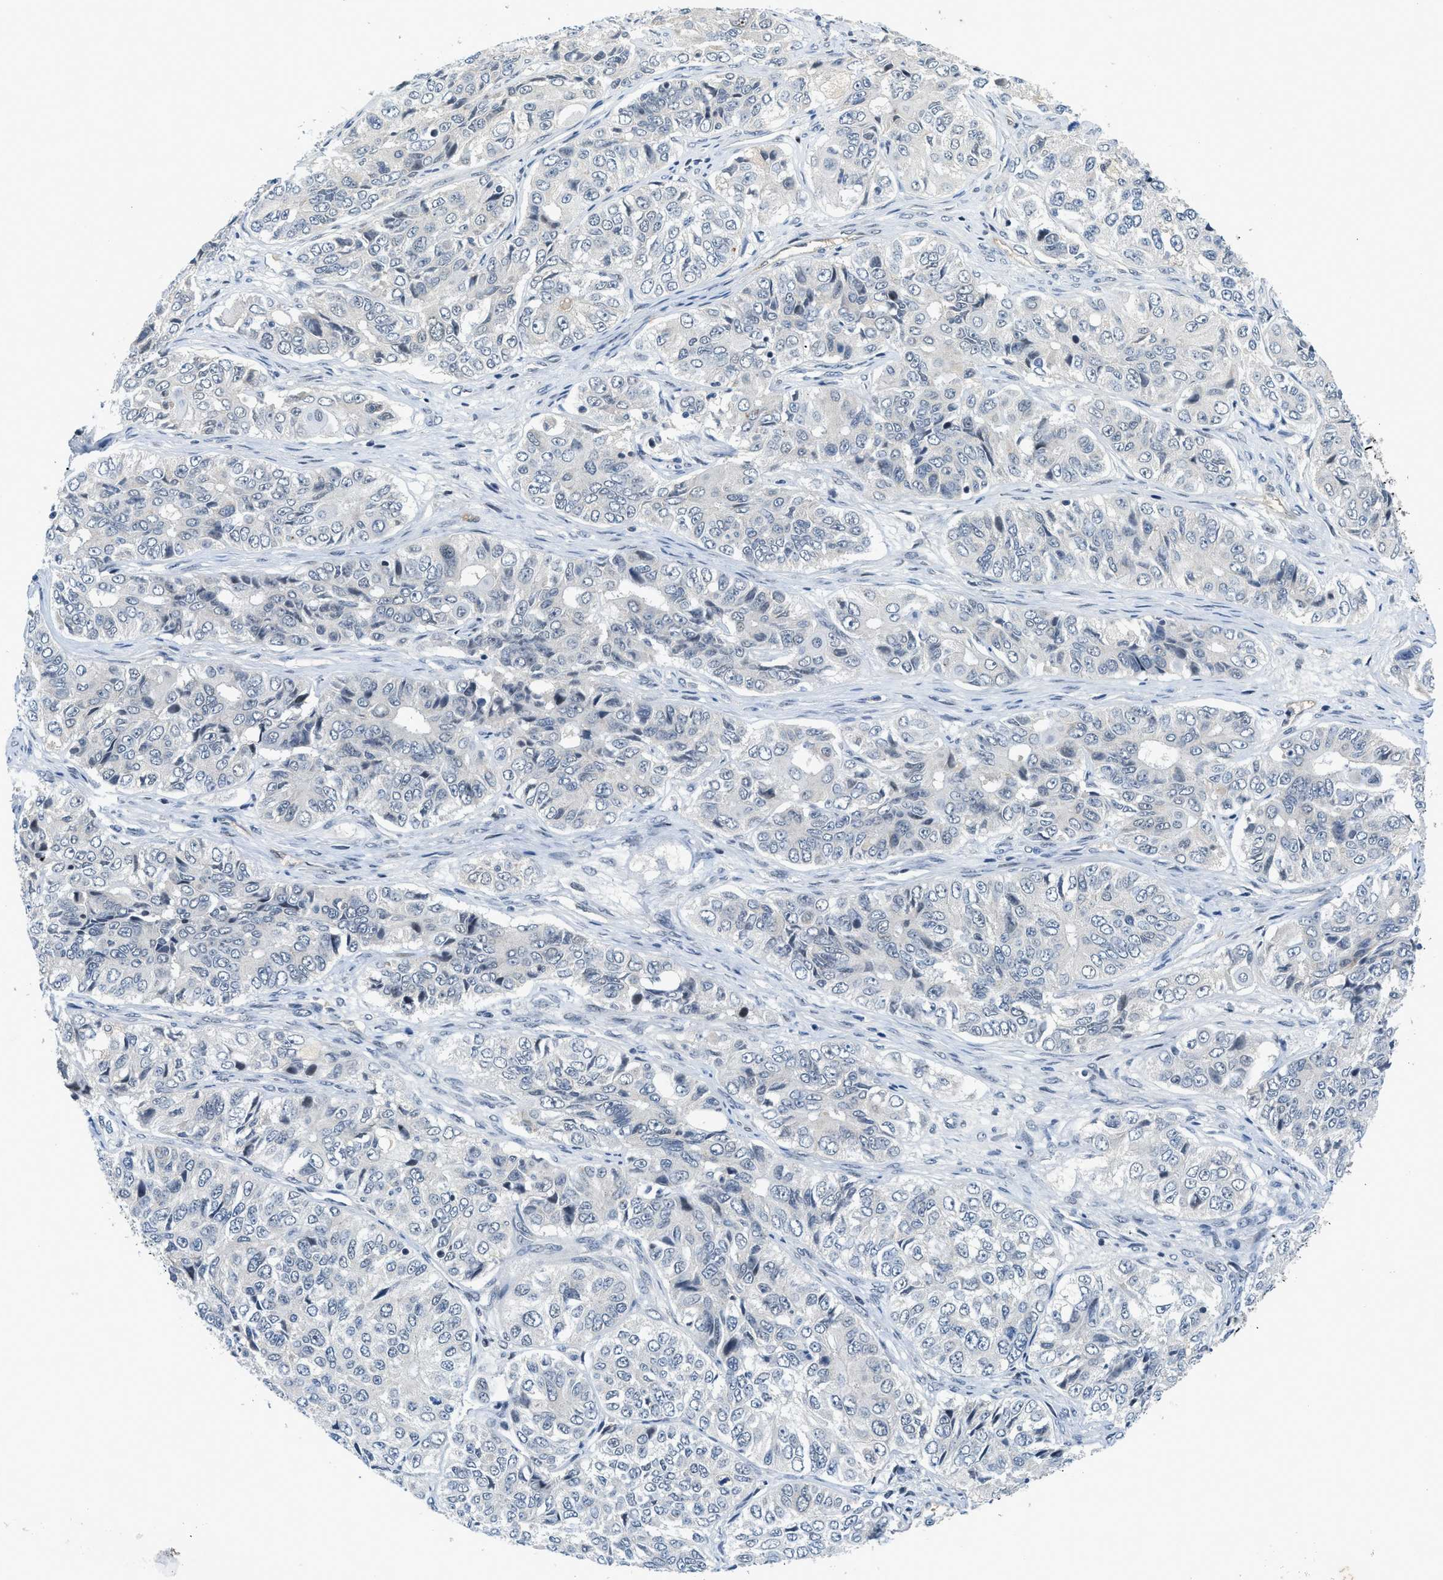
{"staining": {"intensity": "negative", "quantity": "none", "location": "none"}, "tissue": "ovarian cancer", "cell_type": "Tumor cells", "image_type": "cancer", "snomed": [{"axis": "morphology", "description": "Carcinoma, endometroid"}, {"axis": "topography", "description": "Ovary"}], "caption": "Immunohistochemistry (IHC) histopathology image of ovarian cancer stained for a protein (brown), which demonstrates no staining in tumor cells. Nuclei are stained in blue.", "gene": "SLCO2A1", "patient": {"sex": "female", "age": 51}}